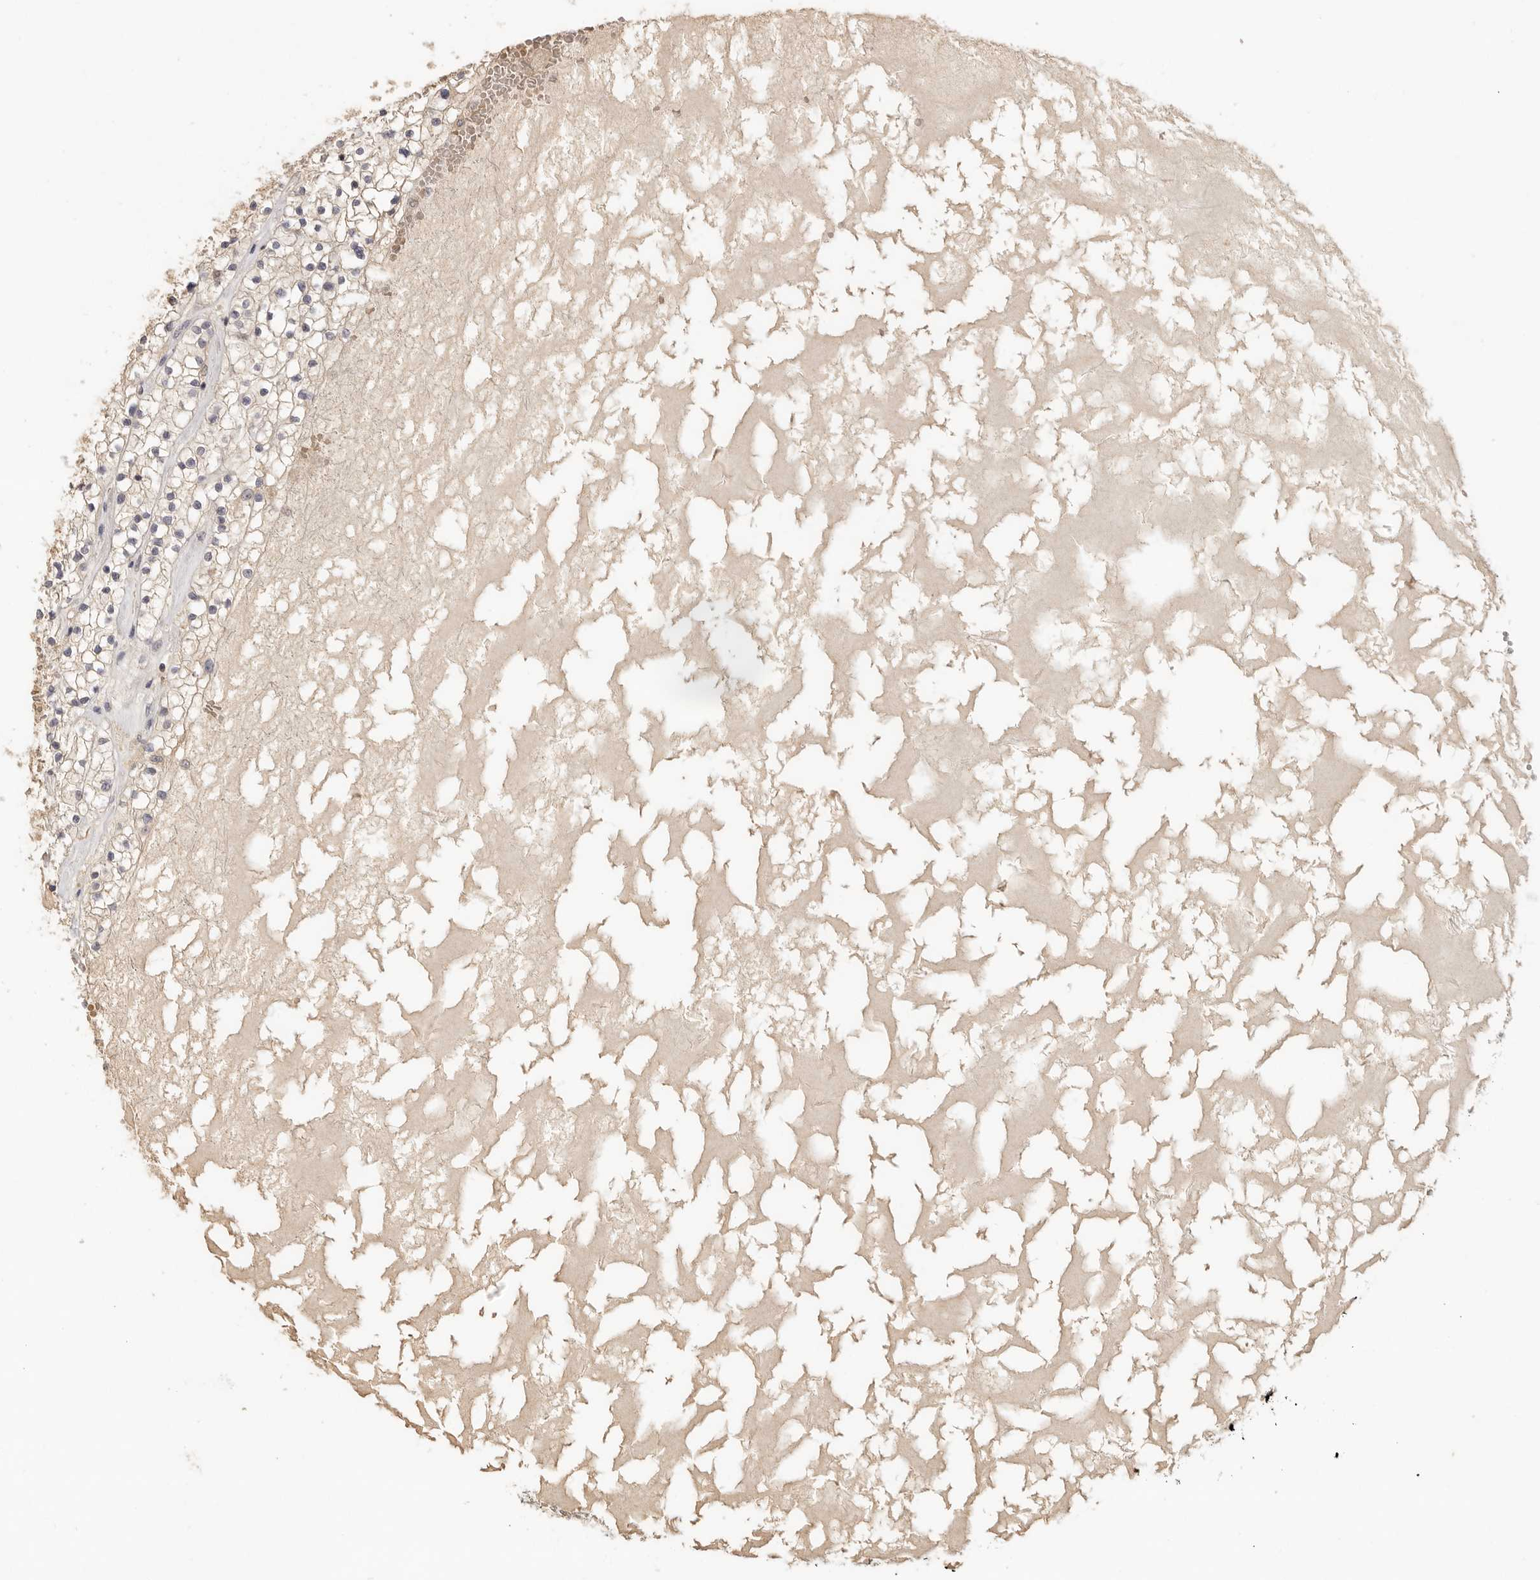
{"staining": {"intensity": "weak", "quantity": "25%-75%", "location": "cytoplasmic/membranous"}, "tissue": "renal cancer", "cell_type": "Tumor cells", "image_type": "cancer", "snomed": [{"axis": "morphology", "description": "Normal tissue, NOS"}, {"axis": "morphology", "description": "Adenocarcinoma, NOS"}, {"axis": "topography", "description": "Kidney"}], "caption": "Immunohistochemical staining of human adenocarcinoma (renal) exhibits low levels of weak cytoplasmic/membranous expression in about 25%-75% of tumor cells.", "gene": "CSK", "patient": {"sex": "male", "age": 68}}